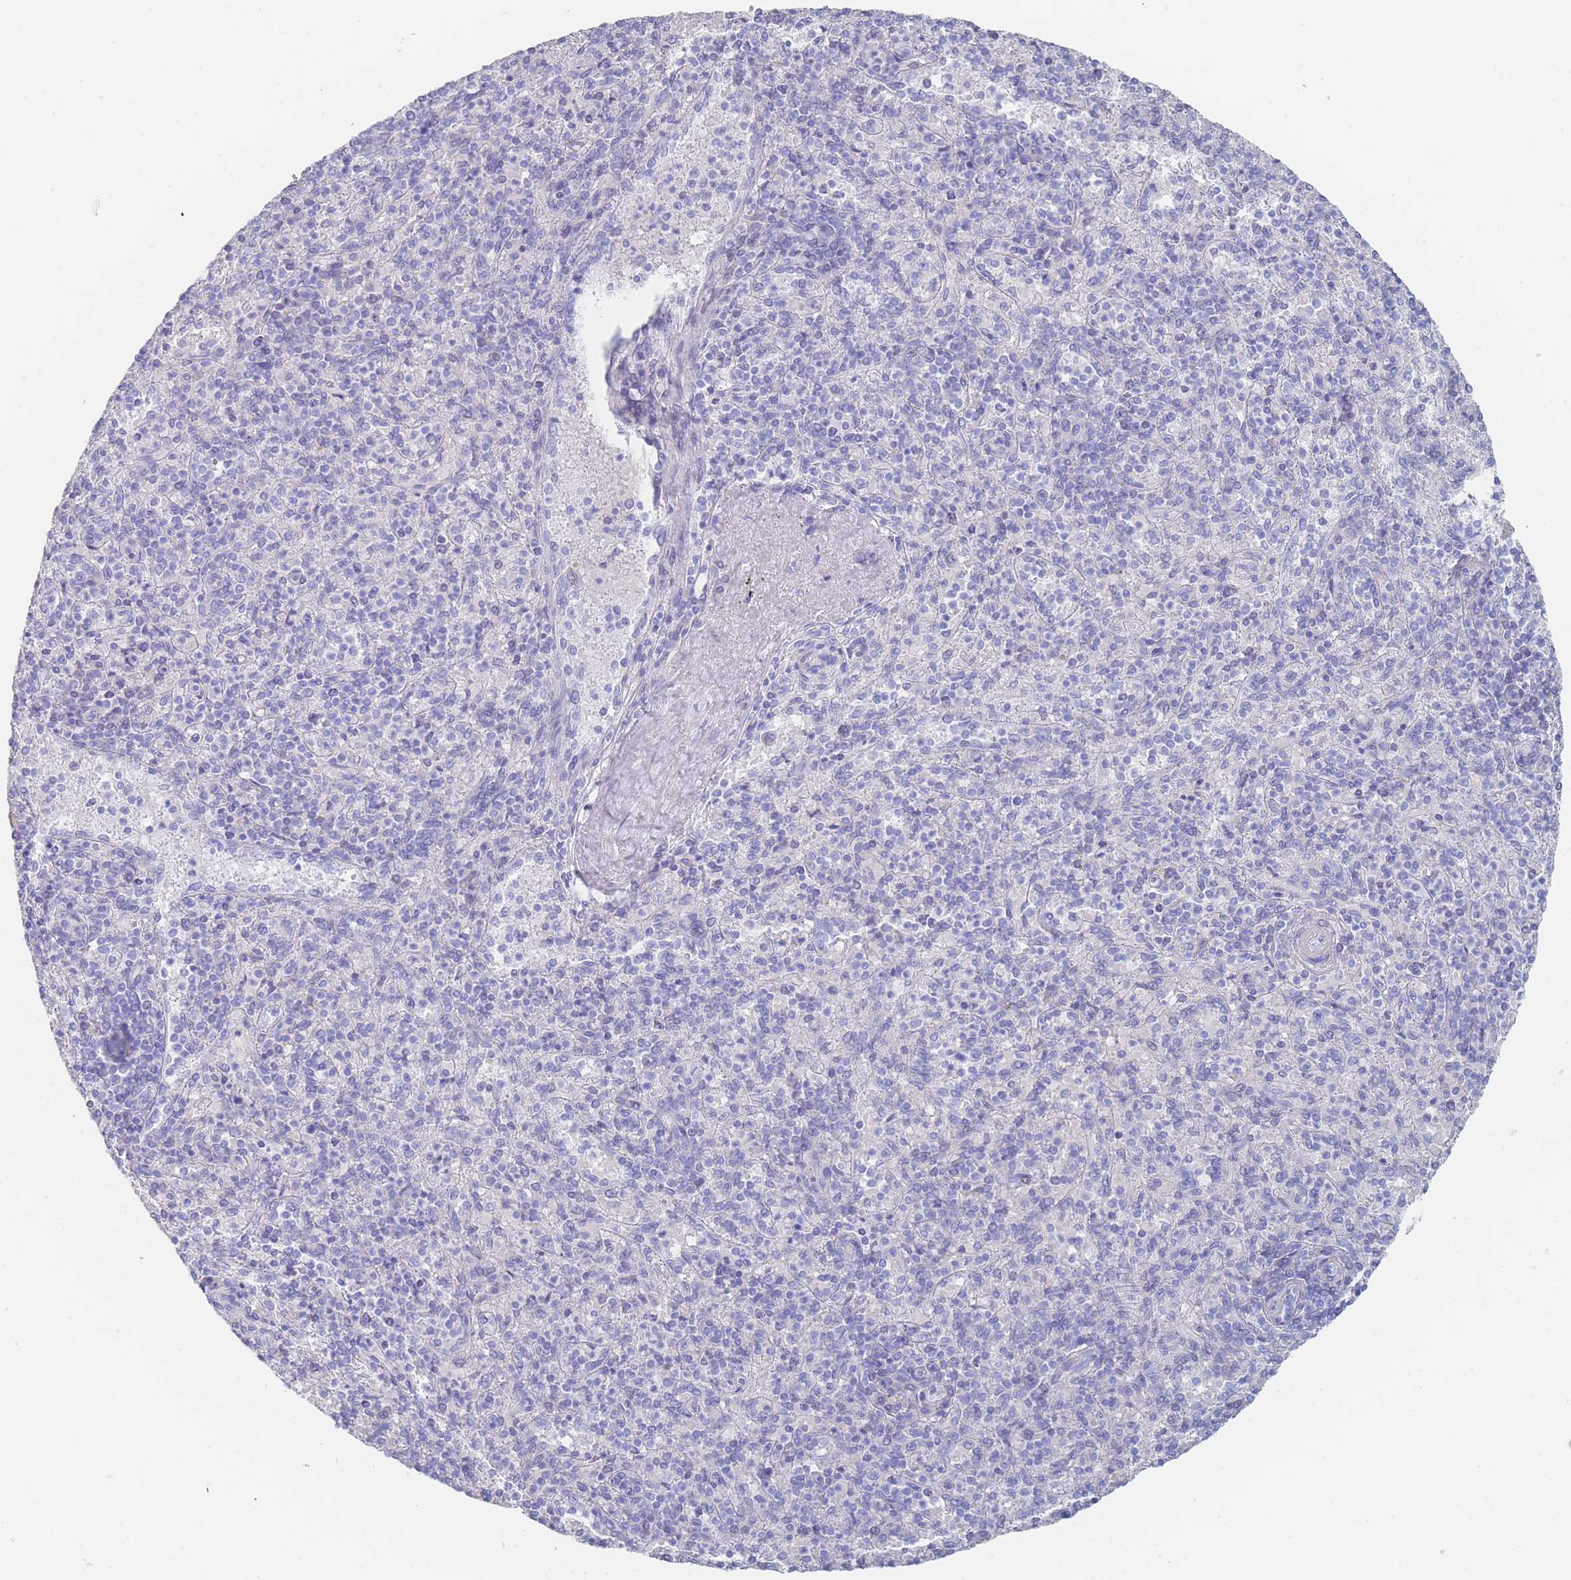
{"staining": {"intensity": "negative", "quantity": "none", "location": "none"}, "tissue": "spleen", "cell_type": "Cells in red pulp", "image_type": "normal", "snomed": [{"axis": "morphology", "description": "Normal tissue, NOS"}, {"axis": "topography", "description": "Spleen"}], "caption": "An IHC micrograph of unremarkable spleen is shown. There is no staining in cells in red pulp of spleen.", "gene": "LRRC37A2", "patient": {"sex": "male", "age": 82}}